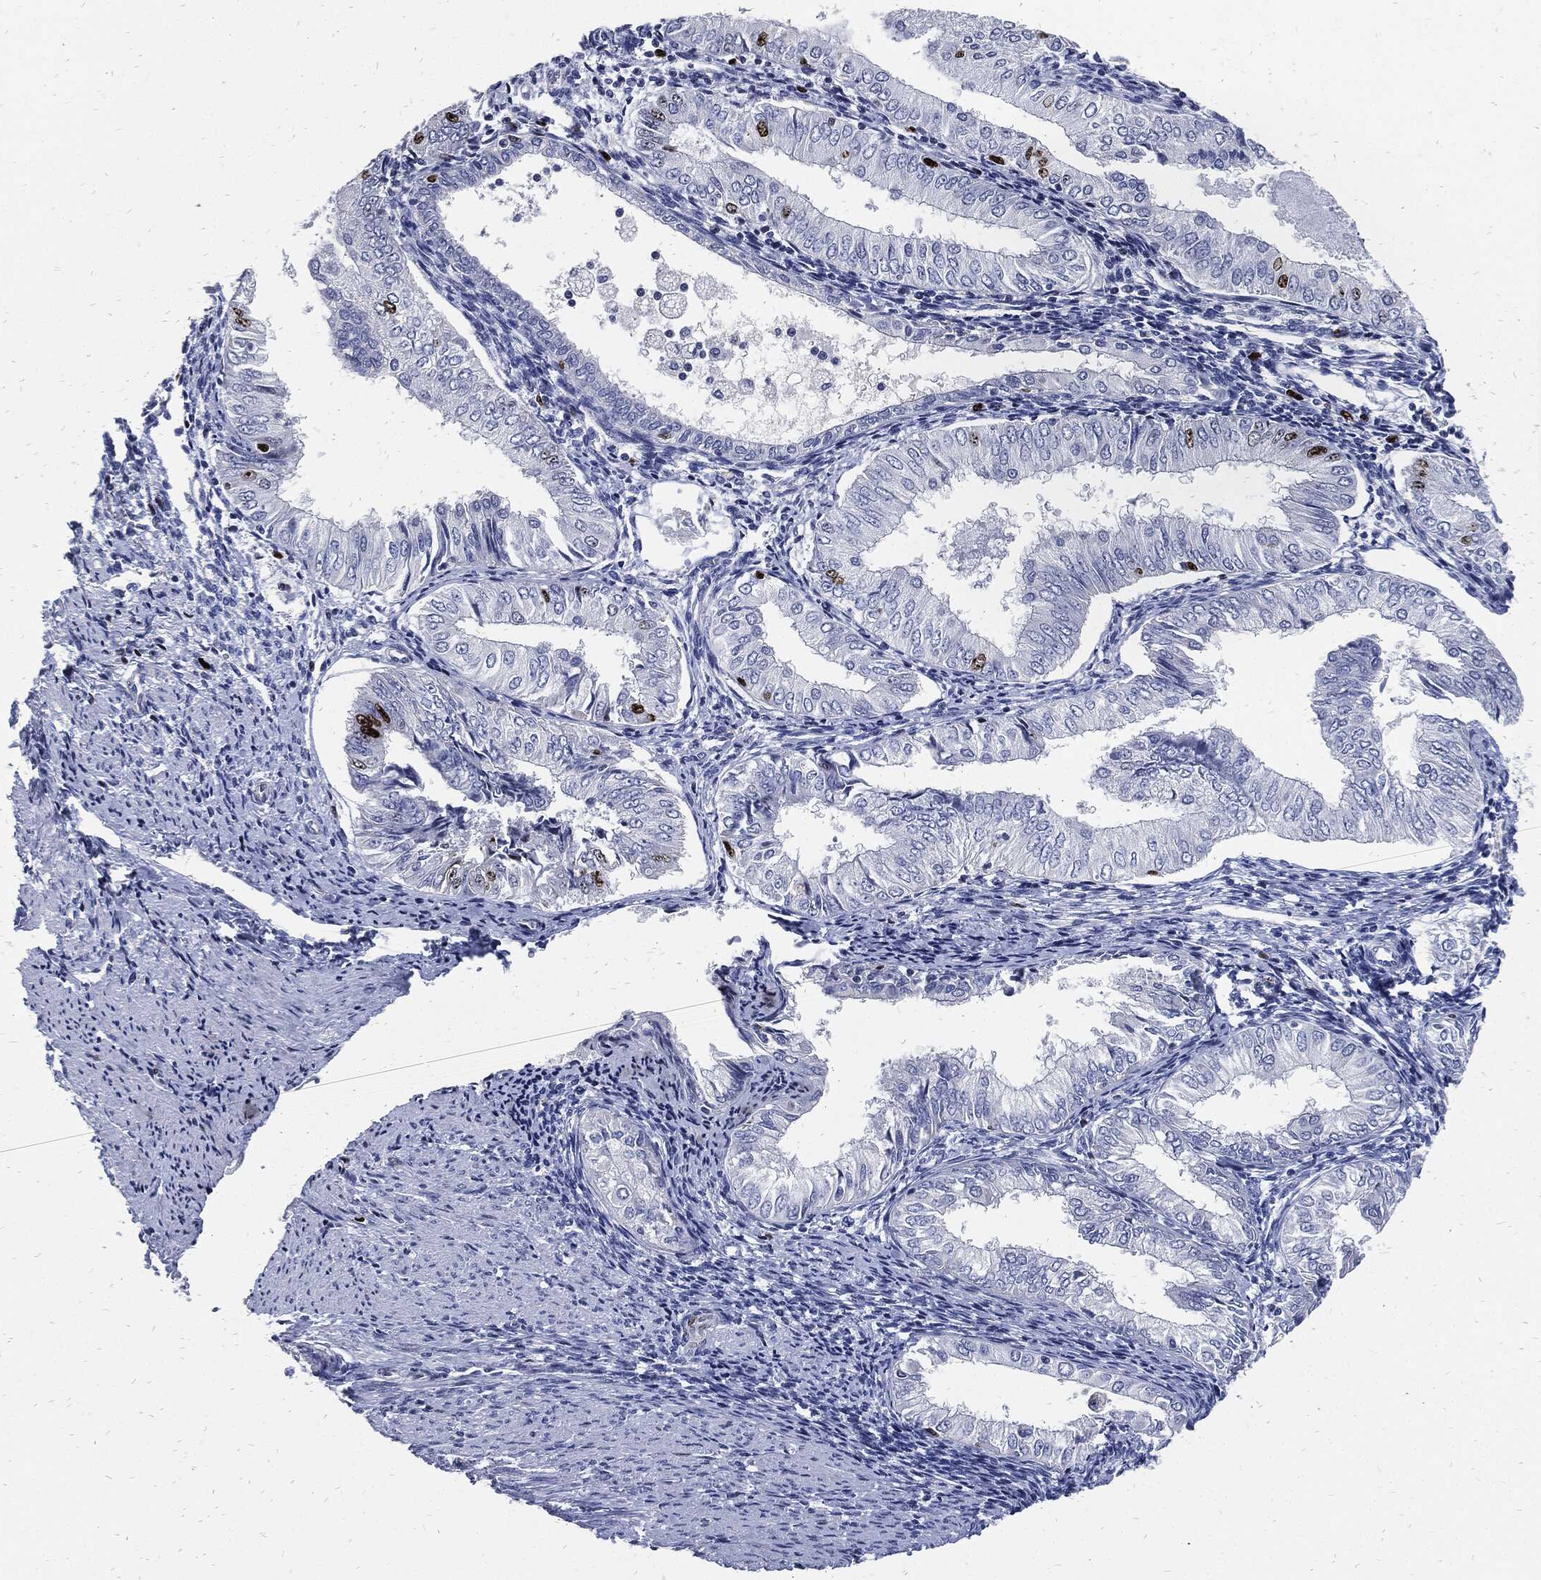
{"staining": {"intensity": "strong", "quantity": "<25%", "location": "nuclear"}, "tissue": "endometrial cancer", "cell_type": "Tumor cells", "image_type": "cancer", "snomed": [{"axis": "morphology", "description": "Adenocarcinoma, NOS"}, {"axis": "topography", "description": "Endometrium"}], "caption": "Immunohistochemical staining of endometrial cancer reveals medium levels of strong nuclear protein staining in about <25% of tumor cells.", "gene": "MKI67", "patient": {"sex": "female", "age": 53}}